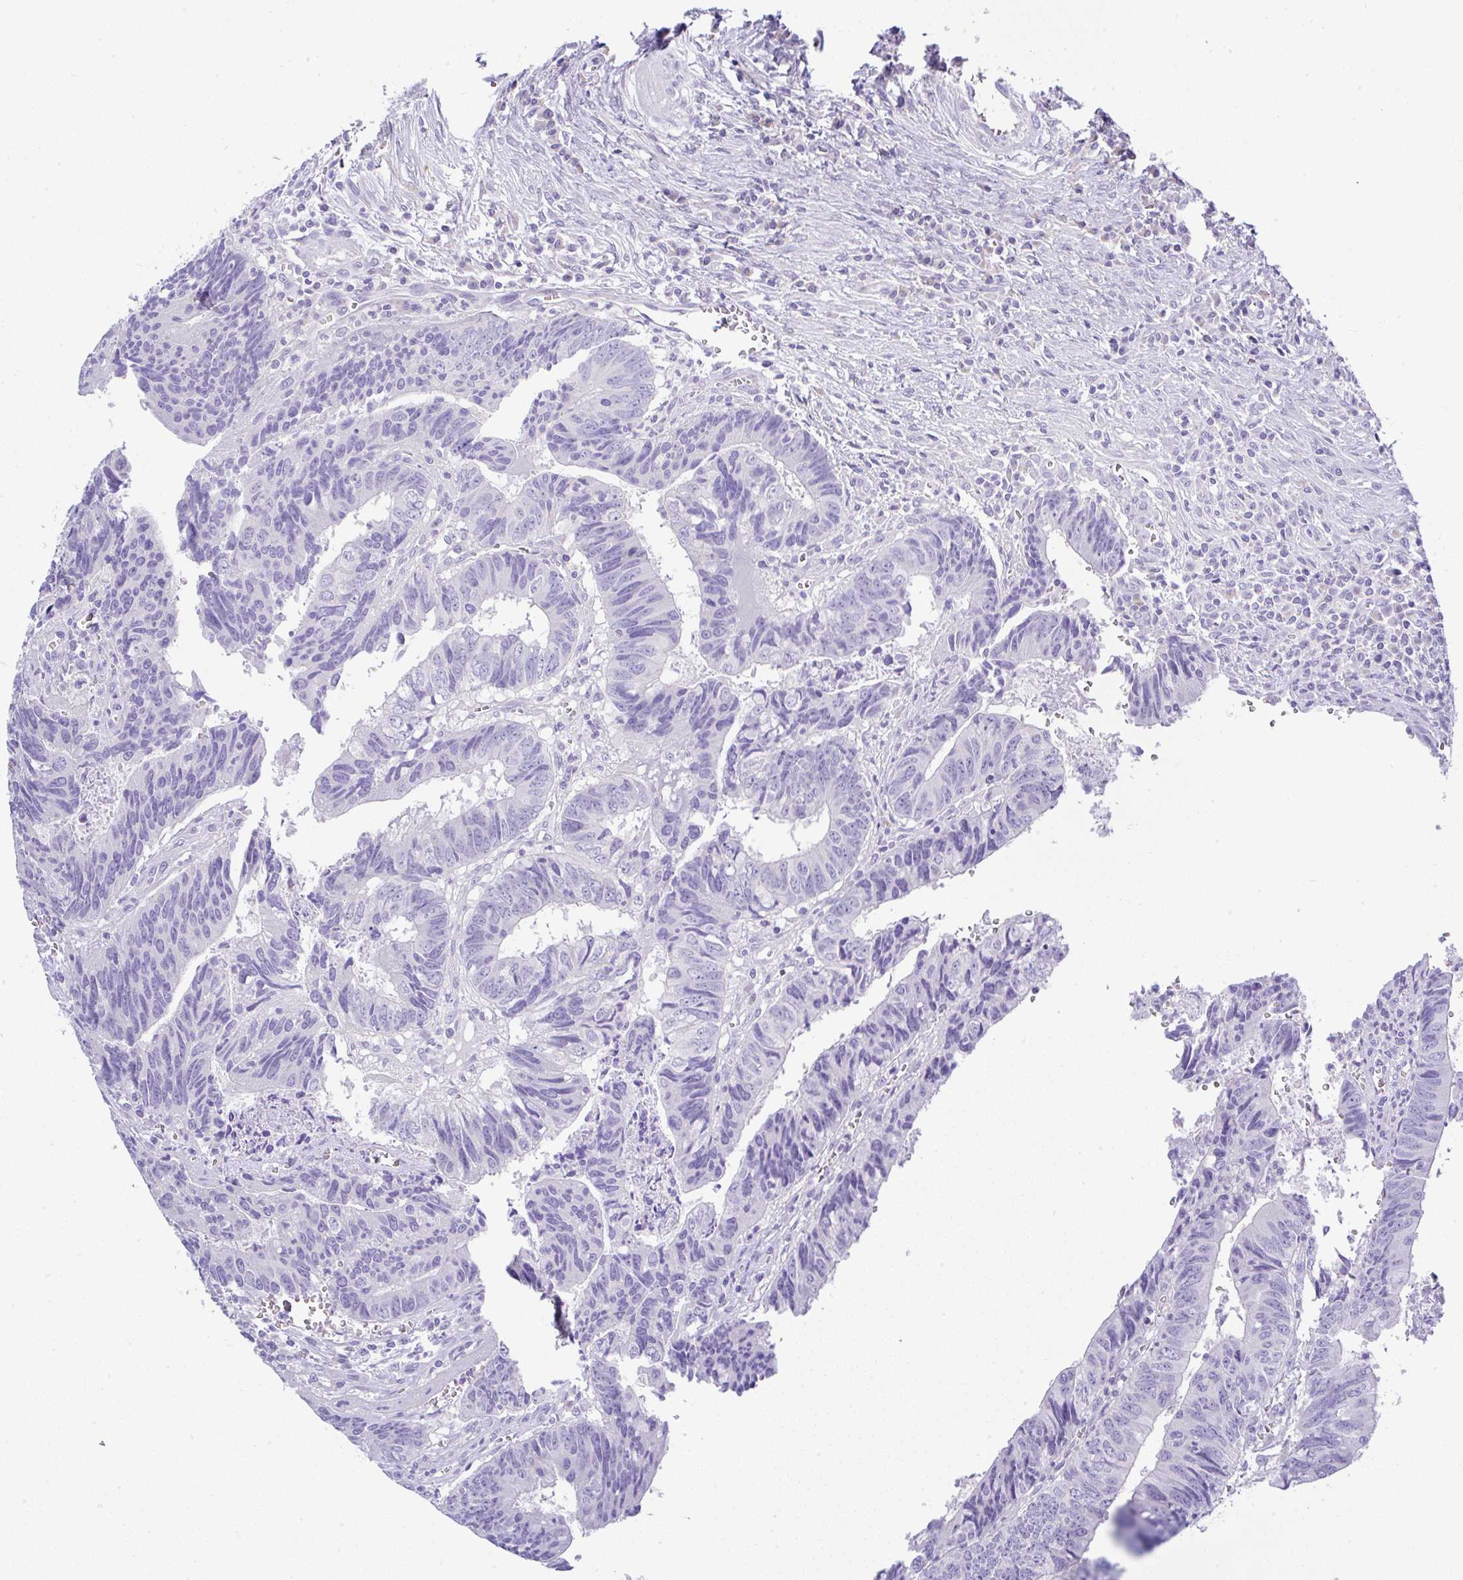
{"staining": {"intensity": "negative", "quantity": "none", "location": "none"}, "tissue": "colorectal cancer", "cell_type": "Tumor cells", "image_type": "cancer", "snomed": [{"axis": "morphology", "description": "Adenocarcinoma, NOS"}, {"axis": "topography", "description": "Colon"}], "caption": "There is no significant positivity in tumor cells of colorectal cancer (adenocarcinoma). (DAB (3,3'-diaminobenzidine) immunohistochemistry, high magnification).", "gene": "SERPINE3", "patient": {"sex": "male", "age": 86}}